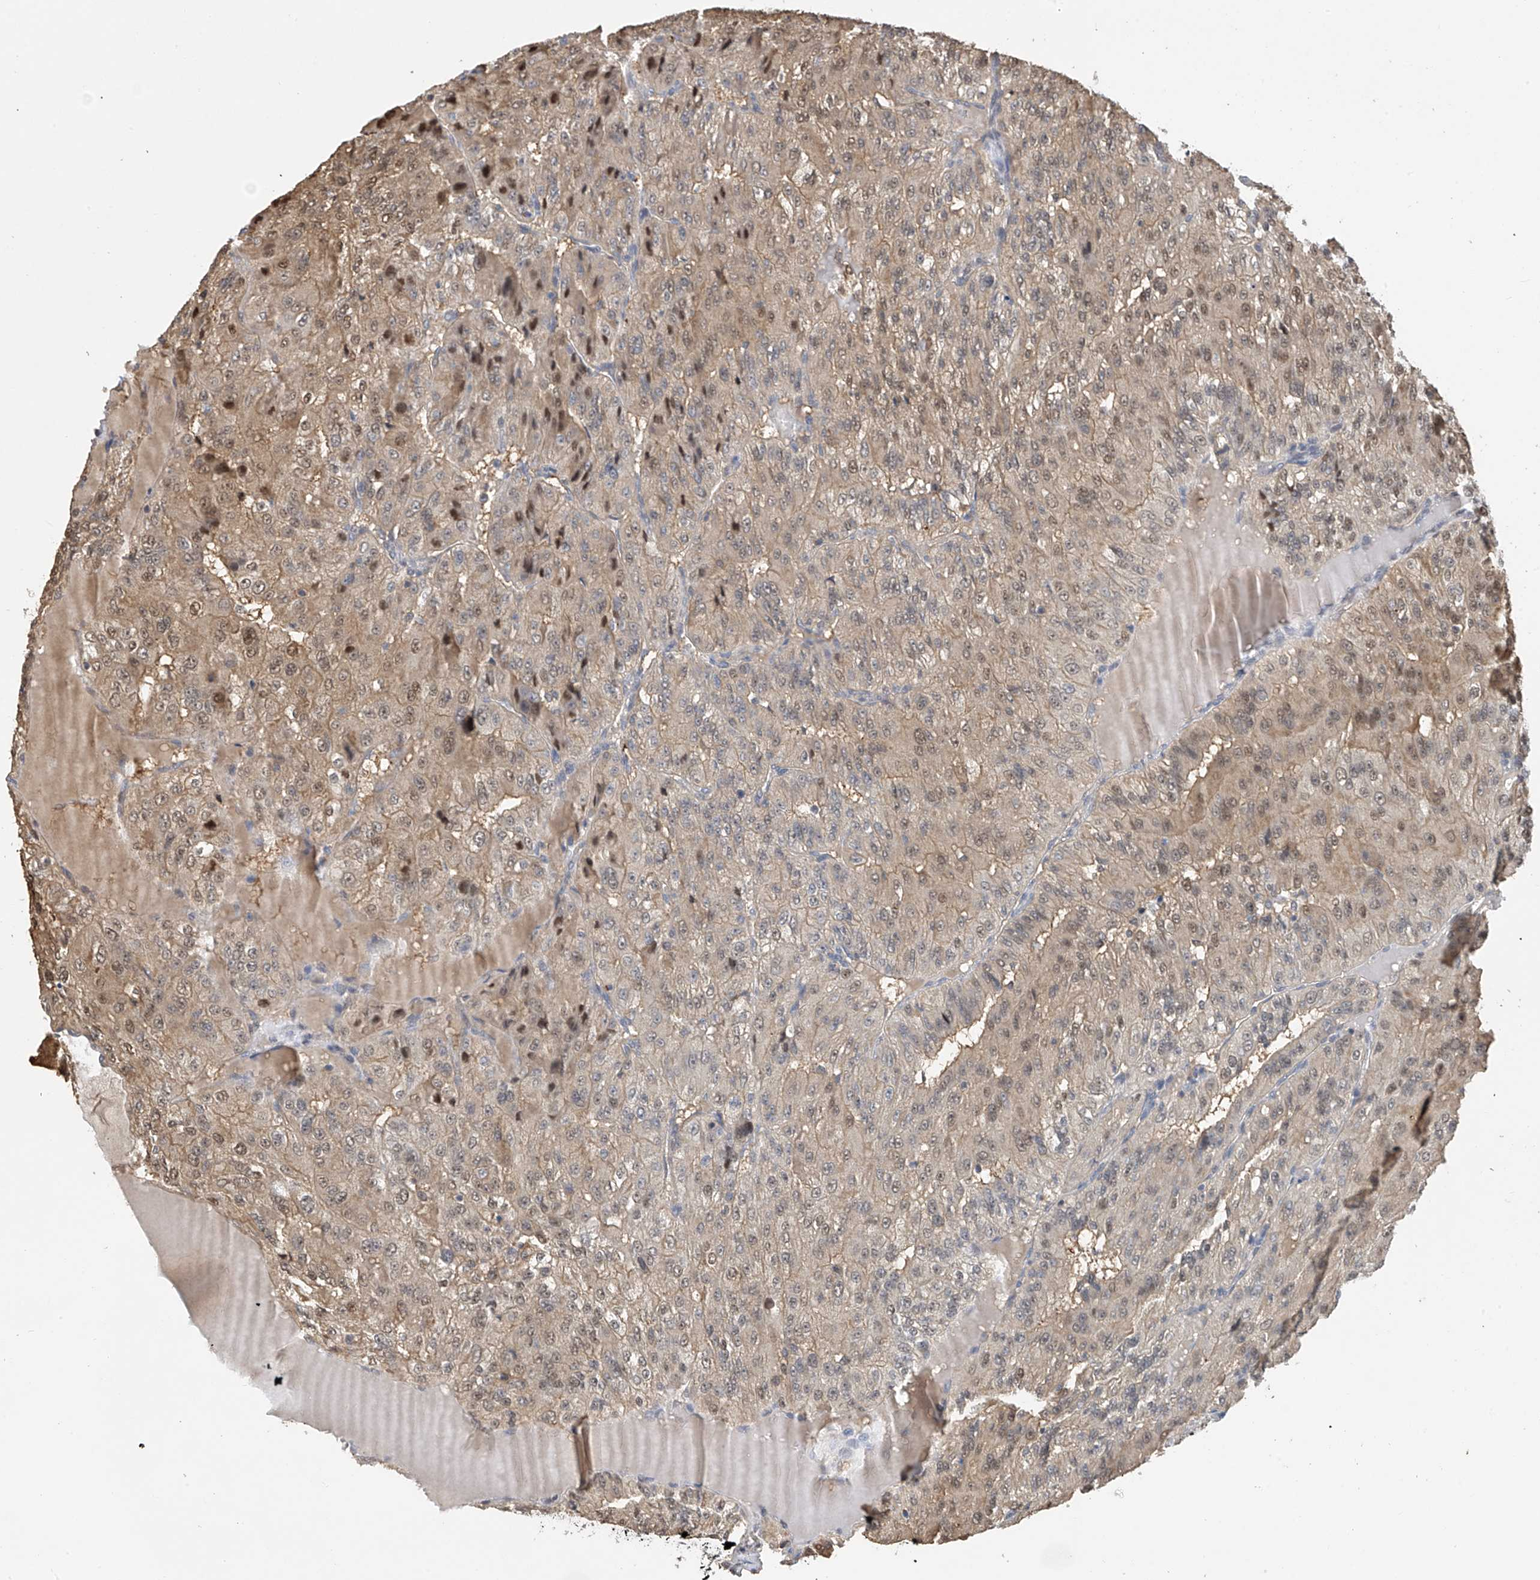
{"staining": {"intensity": "weak", "quantity": "25%-75%", "location": "cytoplasmic/membranous,nuclear"}, "tissue": "renal cancer", "cell_type": "Tumor cells", "image_type": "cancer", "snomed": [{"axis": "morphology", "description": "Adenocarcinoma, NOS"}, {"axis": "topography", "description": "Kidney"}], "caption": "Renal cancer stained with a protein marker demonstrates weak staining in tumor cells.", "gene": "PMM1", "patient": {"sex": "female", "age": 63}}